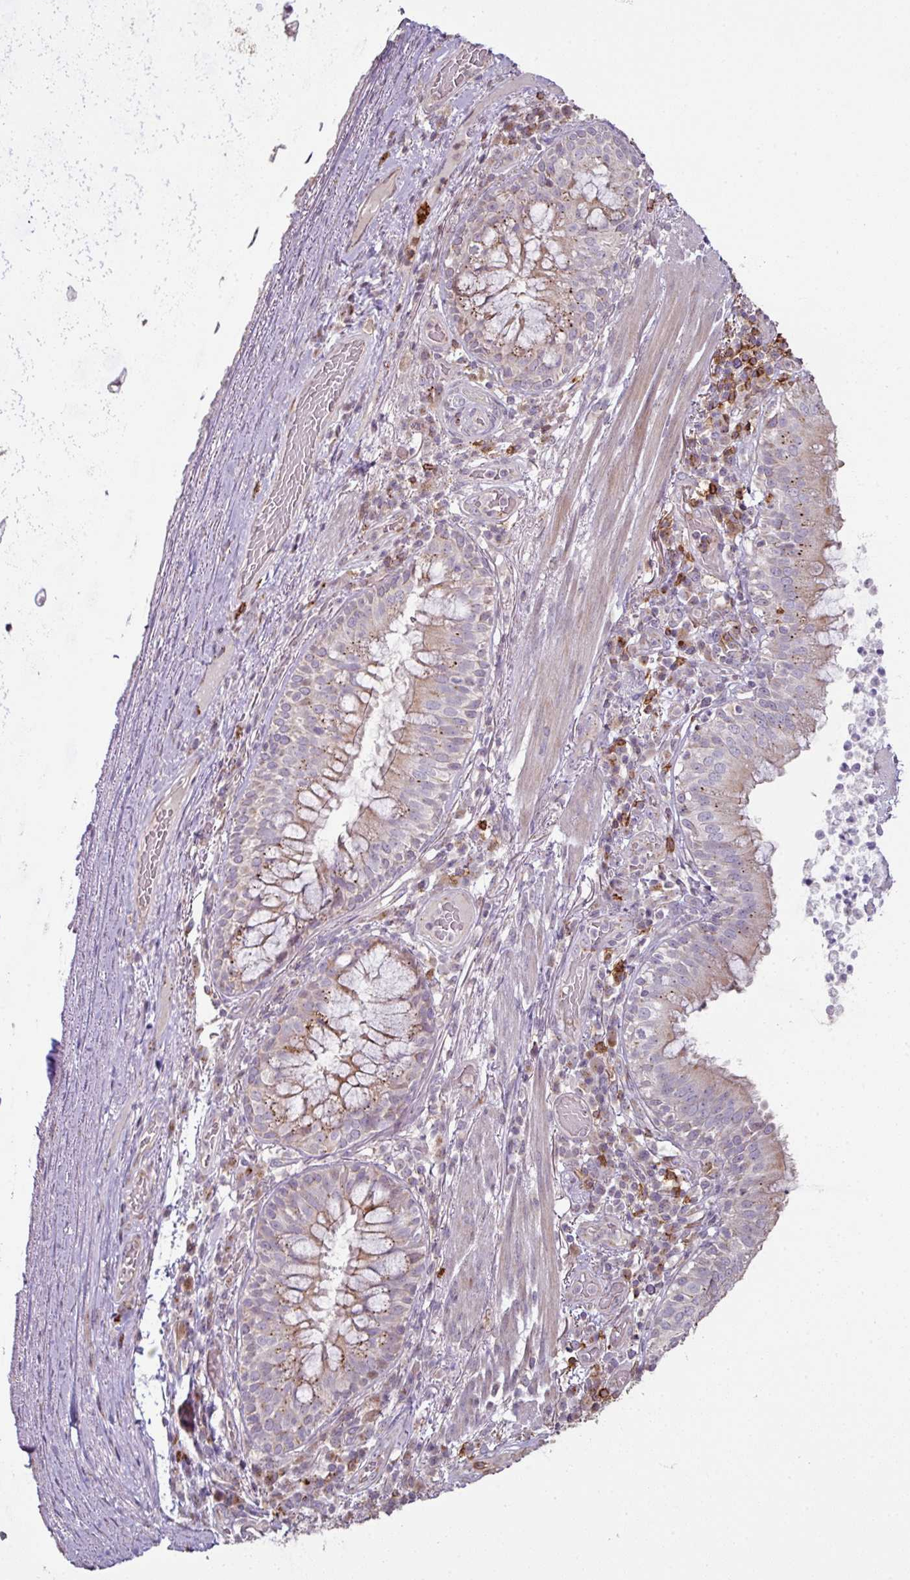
{"staining": {"intensity": "weak", "quantity": "25%-75%", "location": "cytoplasmic/membranous"}, "tissue": "bronchus", "cell_type": "Respiratory epithelial cells", "image_type": "normal", "snomed": [{"axis": "morphology", "description": "Normal tissue, NOS"}, {"axis": "topography", "description": "Cartilage tissue"}, {"axis": "topography", "description": "Bronchus"}], "caption": "Immunohistochemistry (IHC) micrograph of unremarkable bronchus: bronchus stained using immunohistochemistry (IHC) displays low levels of weak protein expression localized specifically in the cytoplasmic/membranous of respiratory epithelial cells, appearing as a cytoplasmic/membranous brown color.", "gene": "CXCR5", "patient": {"sex": "male", "age": 56}}